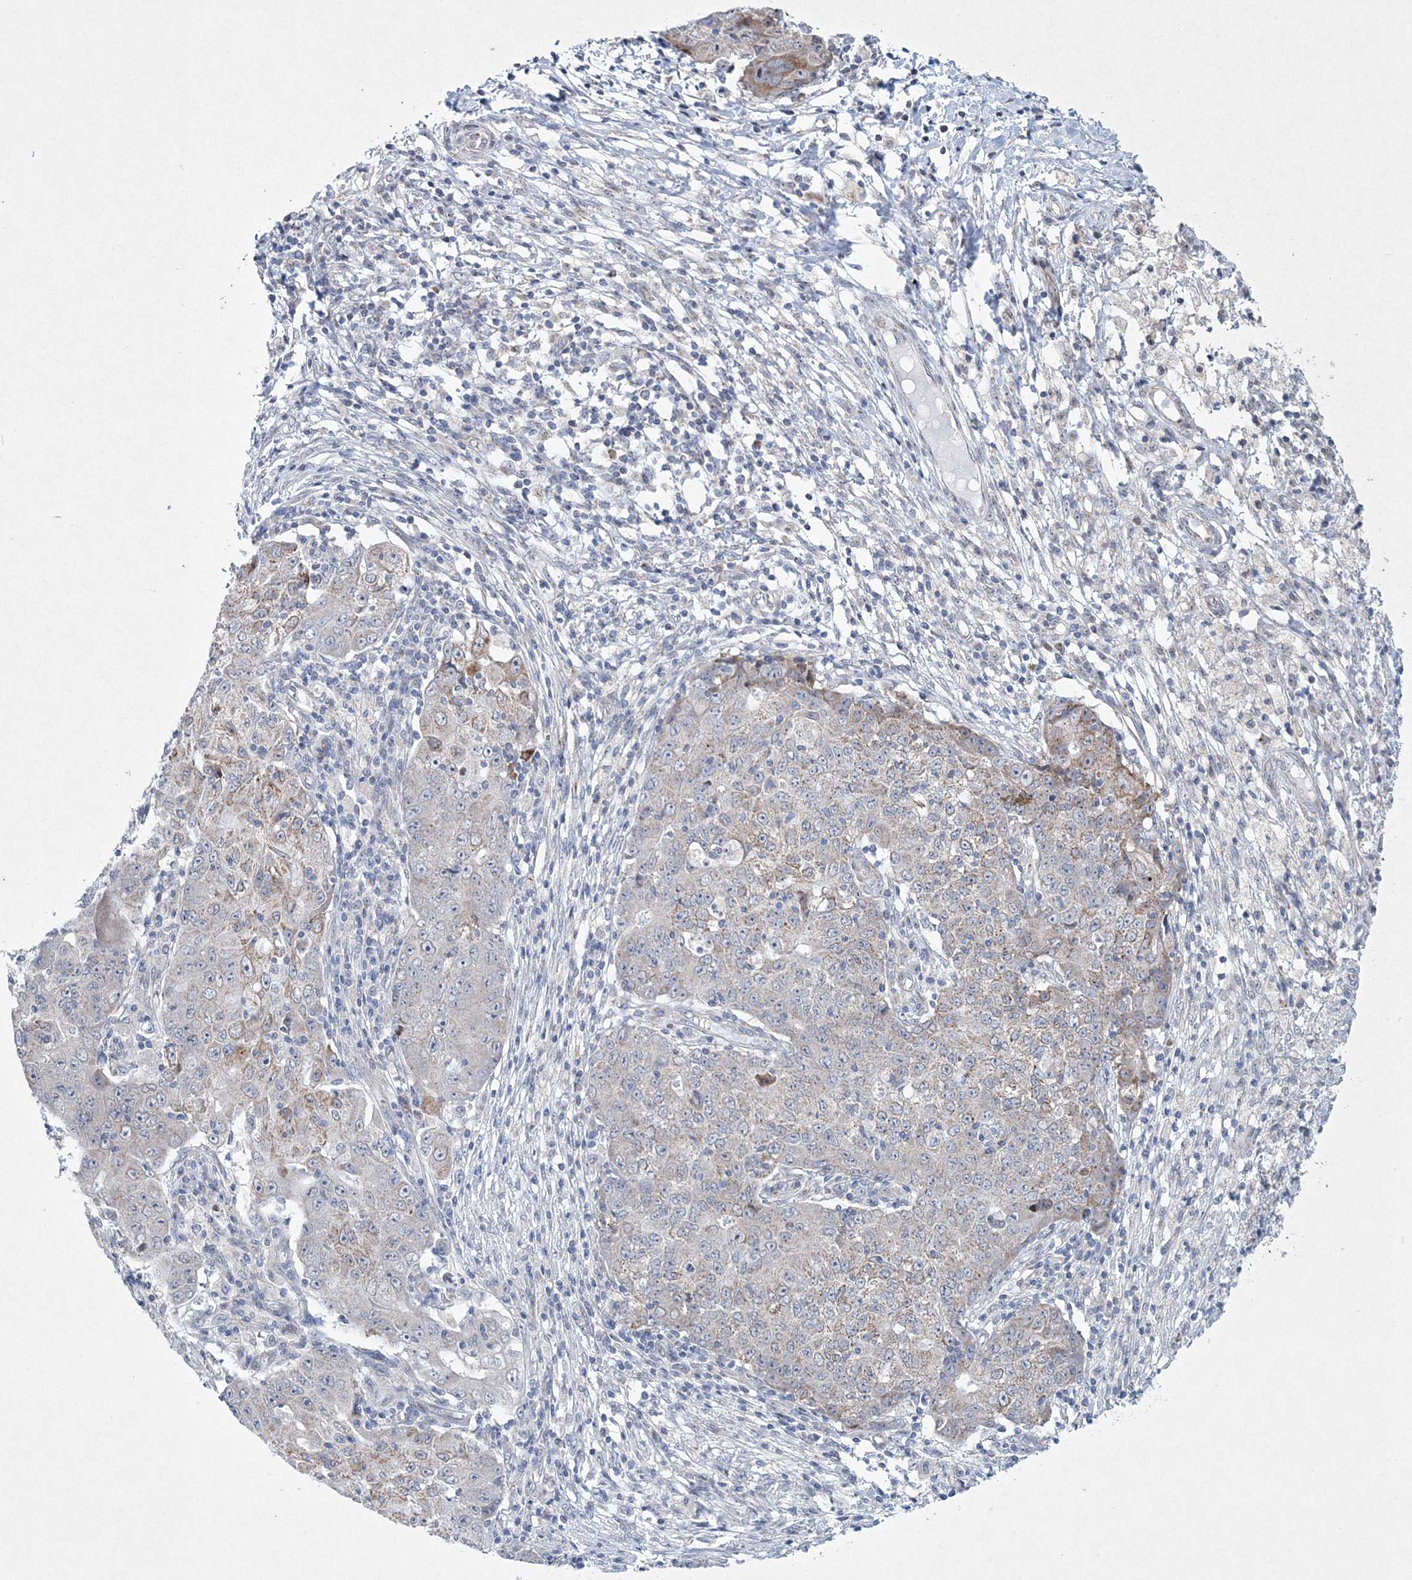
{"staining": {"intensity": "weak", "quantity": "<25%", "location": "cytoplasmic/membranous"}, "tissue": "ovarian cancer", "cell_type": "Tumor cells", "image_type": "cancer", "snomed": [{"axis": "morphology", "description": "Carcinoma, endometroid"}, {"axis": "topography", "description": "Ovary"}], "caption": "DAB (3,3'-diaminobenzidine) immunohistochemical staining of human ovarian cancer (endometroid carcinoma) reveals no significant staining in tumor cells.", "gene": "CES4A", "patient": {"sex": "female", "age": 42}}